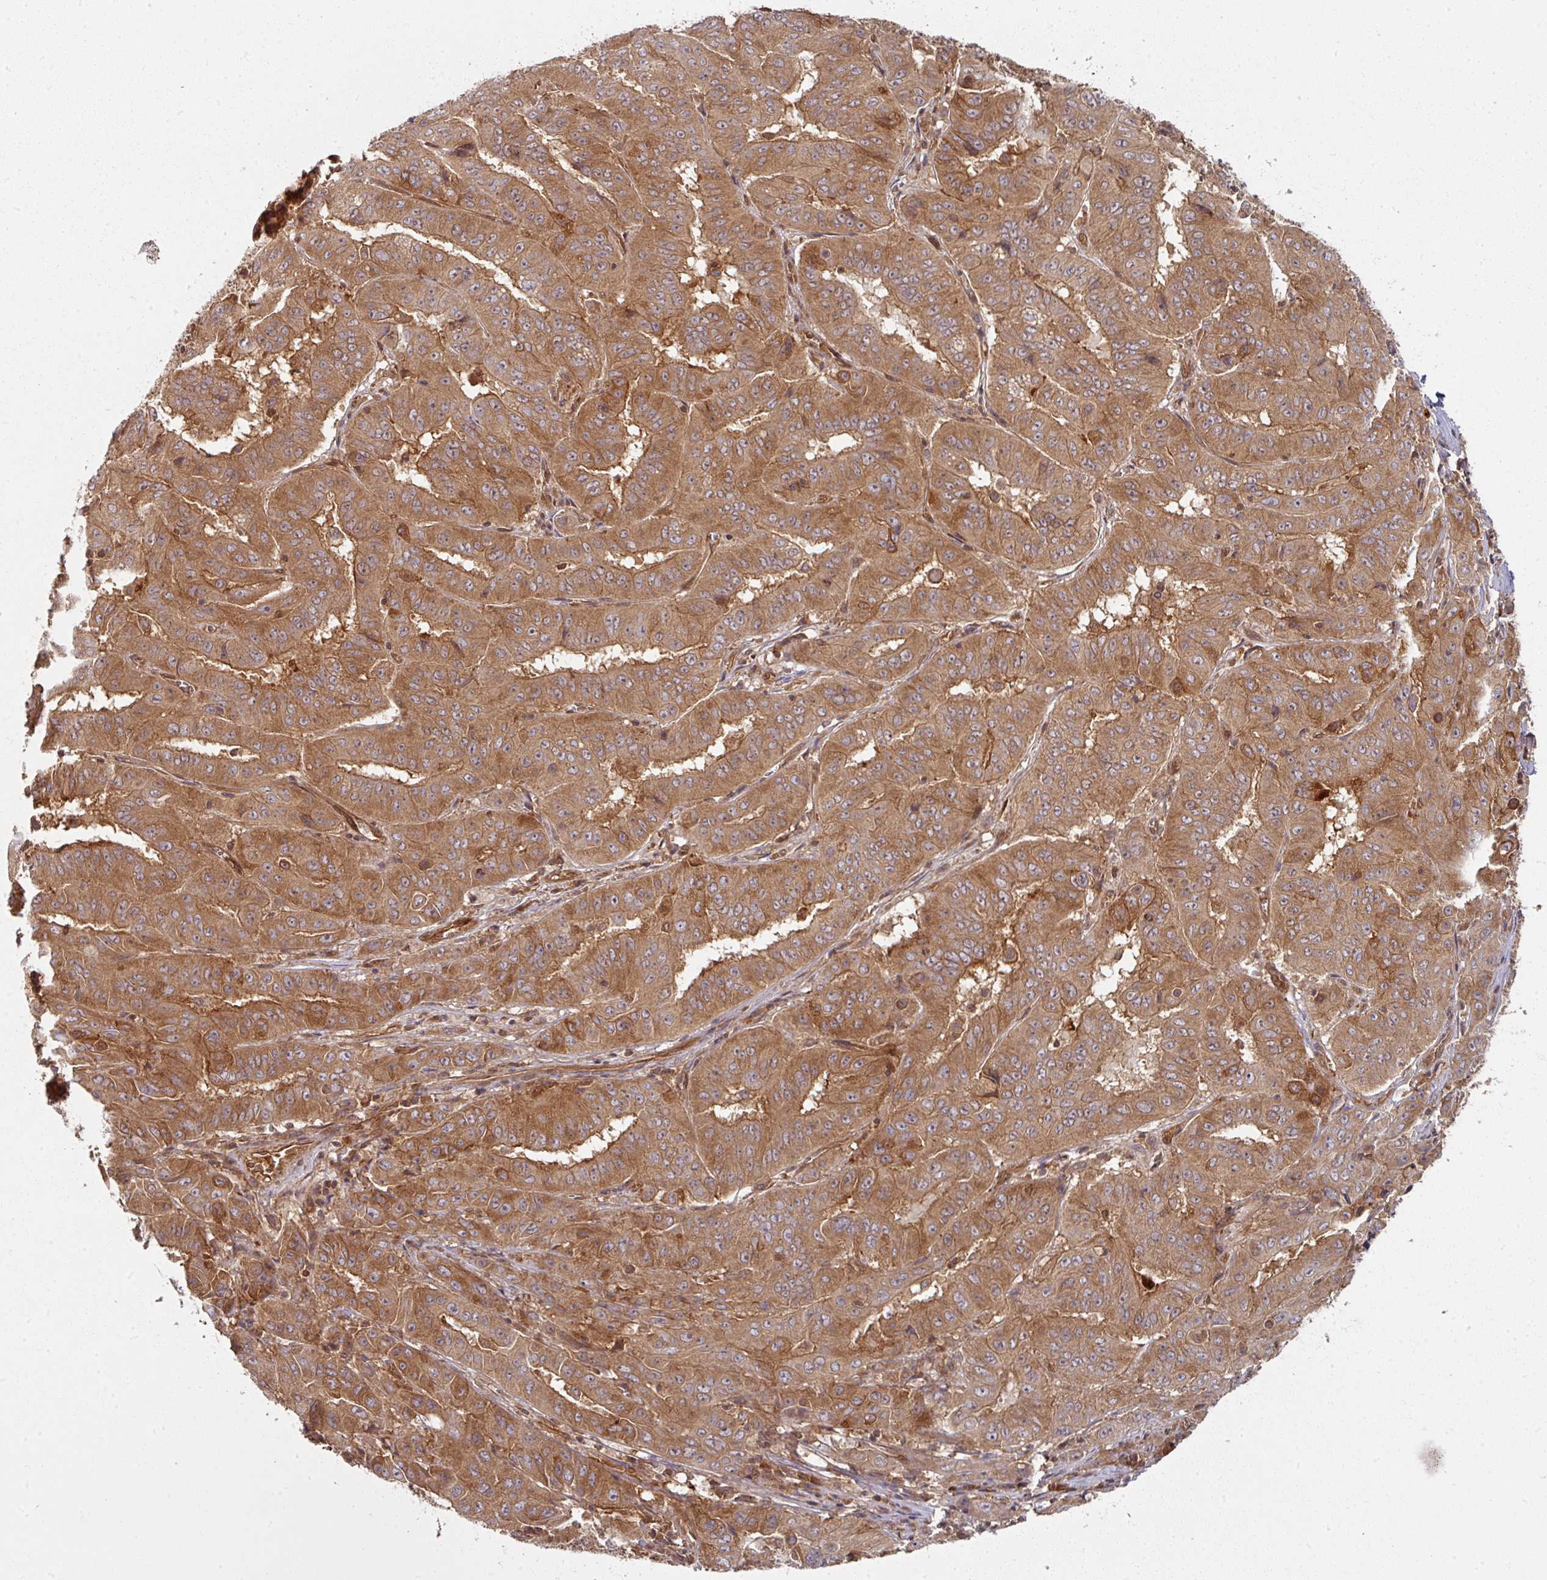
{"staining": {"intensity": "moderate", "quantity": ">75%", "location": "cytoplasmic/membranous"}, "tissue": "pancreatic cancer", "cell_type": "Tumor cells", "image_type": "cancer", "snomed": [{"axis": "morphology", "description": "Adenocarcinoma, NOS"}, {"axis": "topography", "description": "Pancreas"}], "caption": "Immunohistochemical staining of human pancreatic cancer displays medium levels of moderate cytoplasmic/membranous expression in about >75% of tumor cells.", "gene": "EIF4EBP2", "patient": {"sex": "male", "age": 63}}